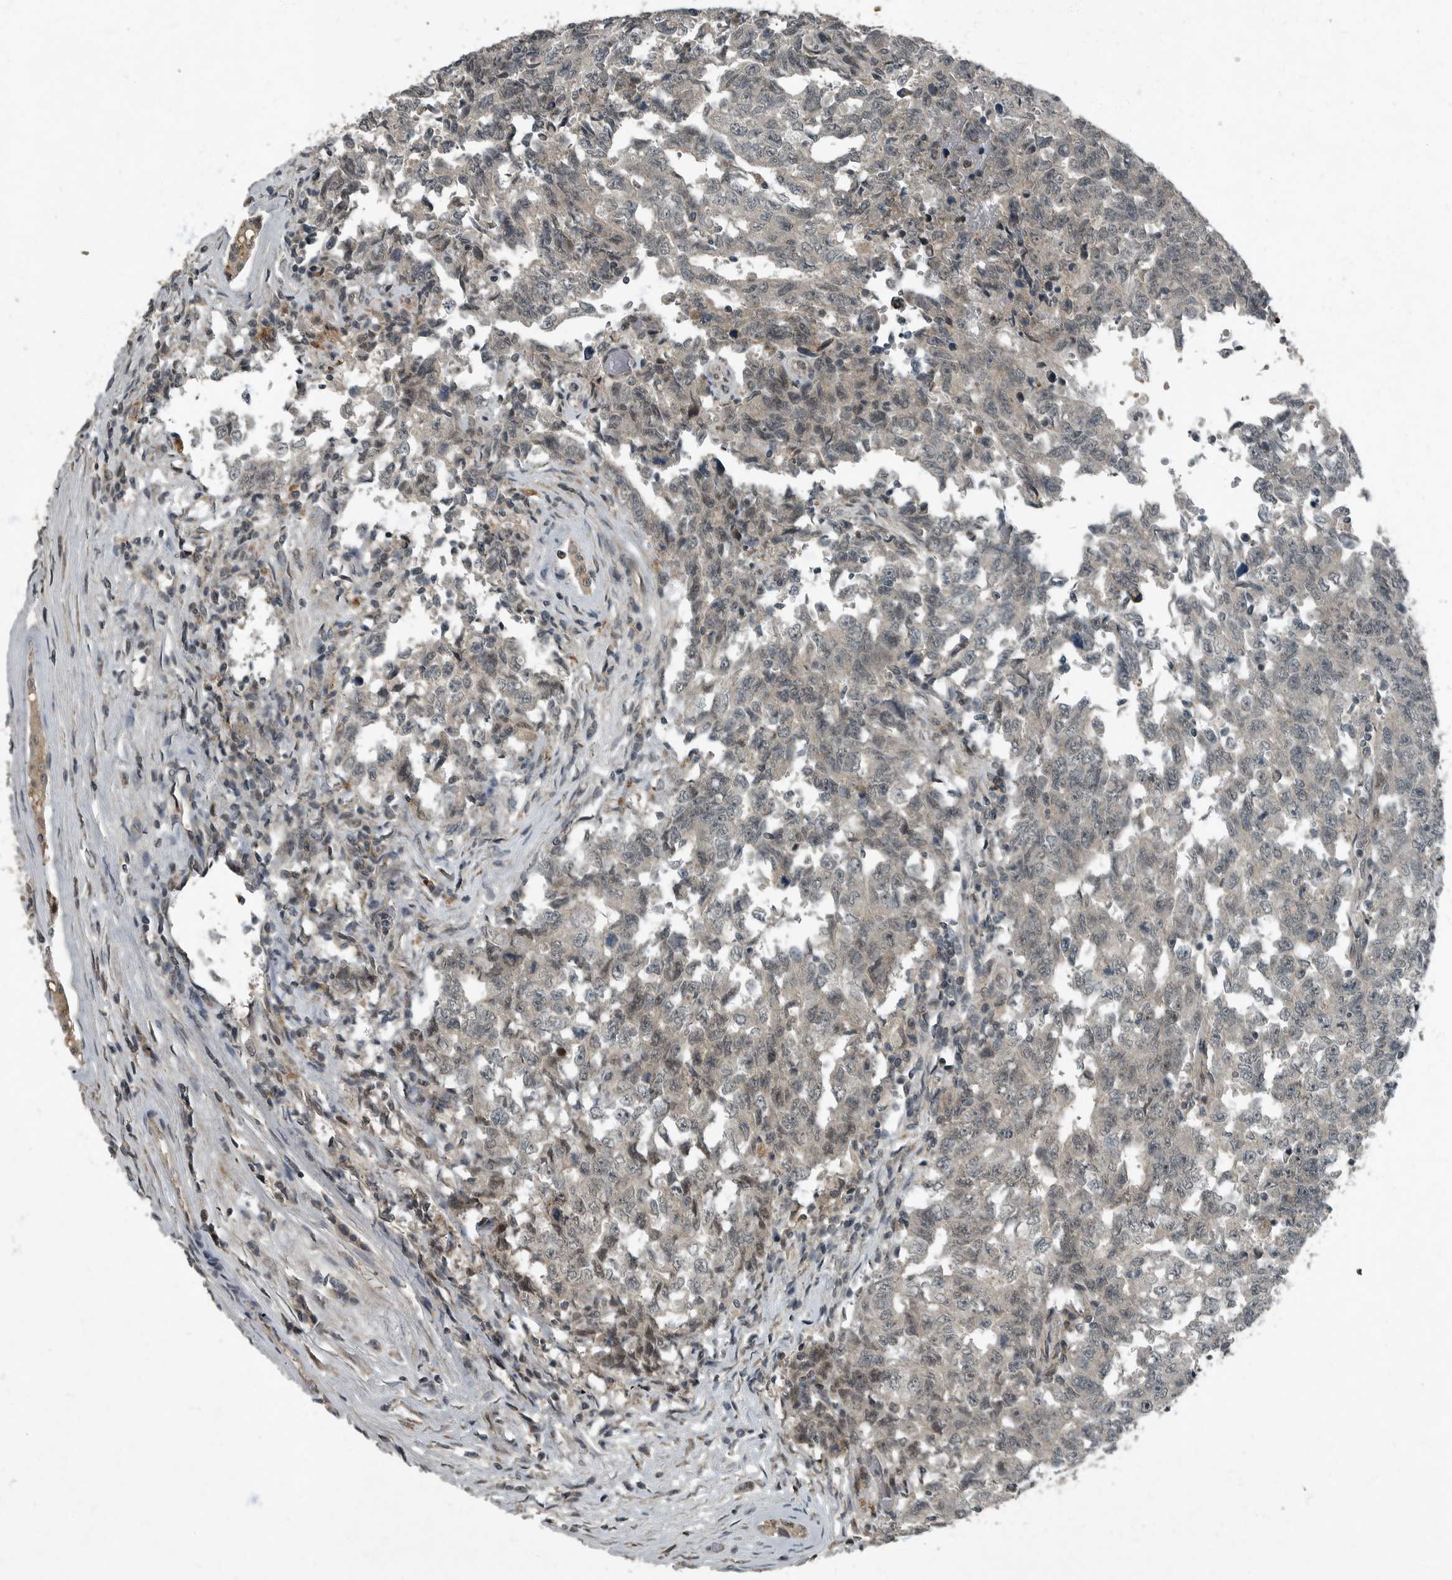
{"staining": {"intensity": "weak", "quantity": "<25%", "location": "cytoplasmic/membranous,nuclear"}, "tissue": "testis cancer", "cell_type": "Tumor cells", "image_type": "cancer", "snomed": [{"axis": "morphology", "description": "Carcinoma, Embryonal, NOS"}, {"axis": "topography", "description": "Testis"}], "caption": "IHC of human testis cancer (embryonal carcinoma) exhibits no positivity in tumor cells.", "gene": "FOXO1", "patient": {"sex": "male", "age": 26}}